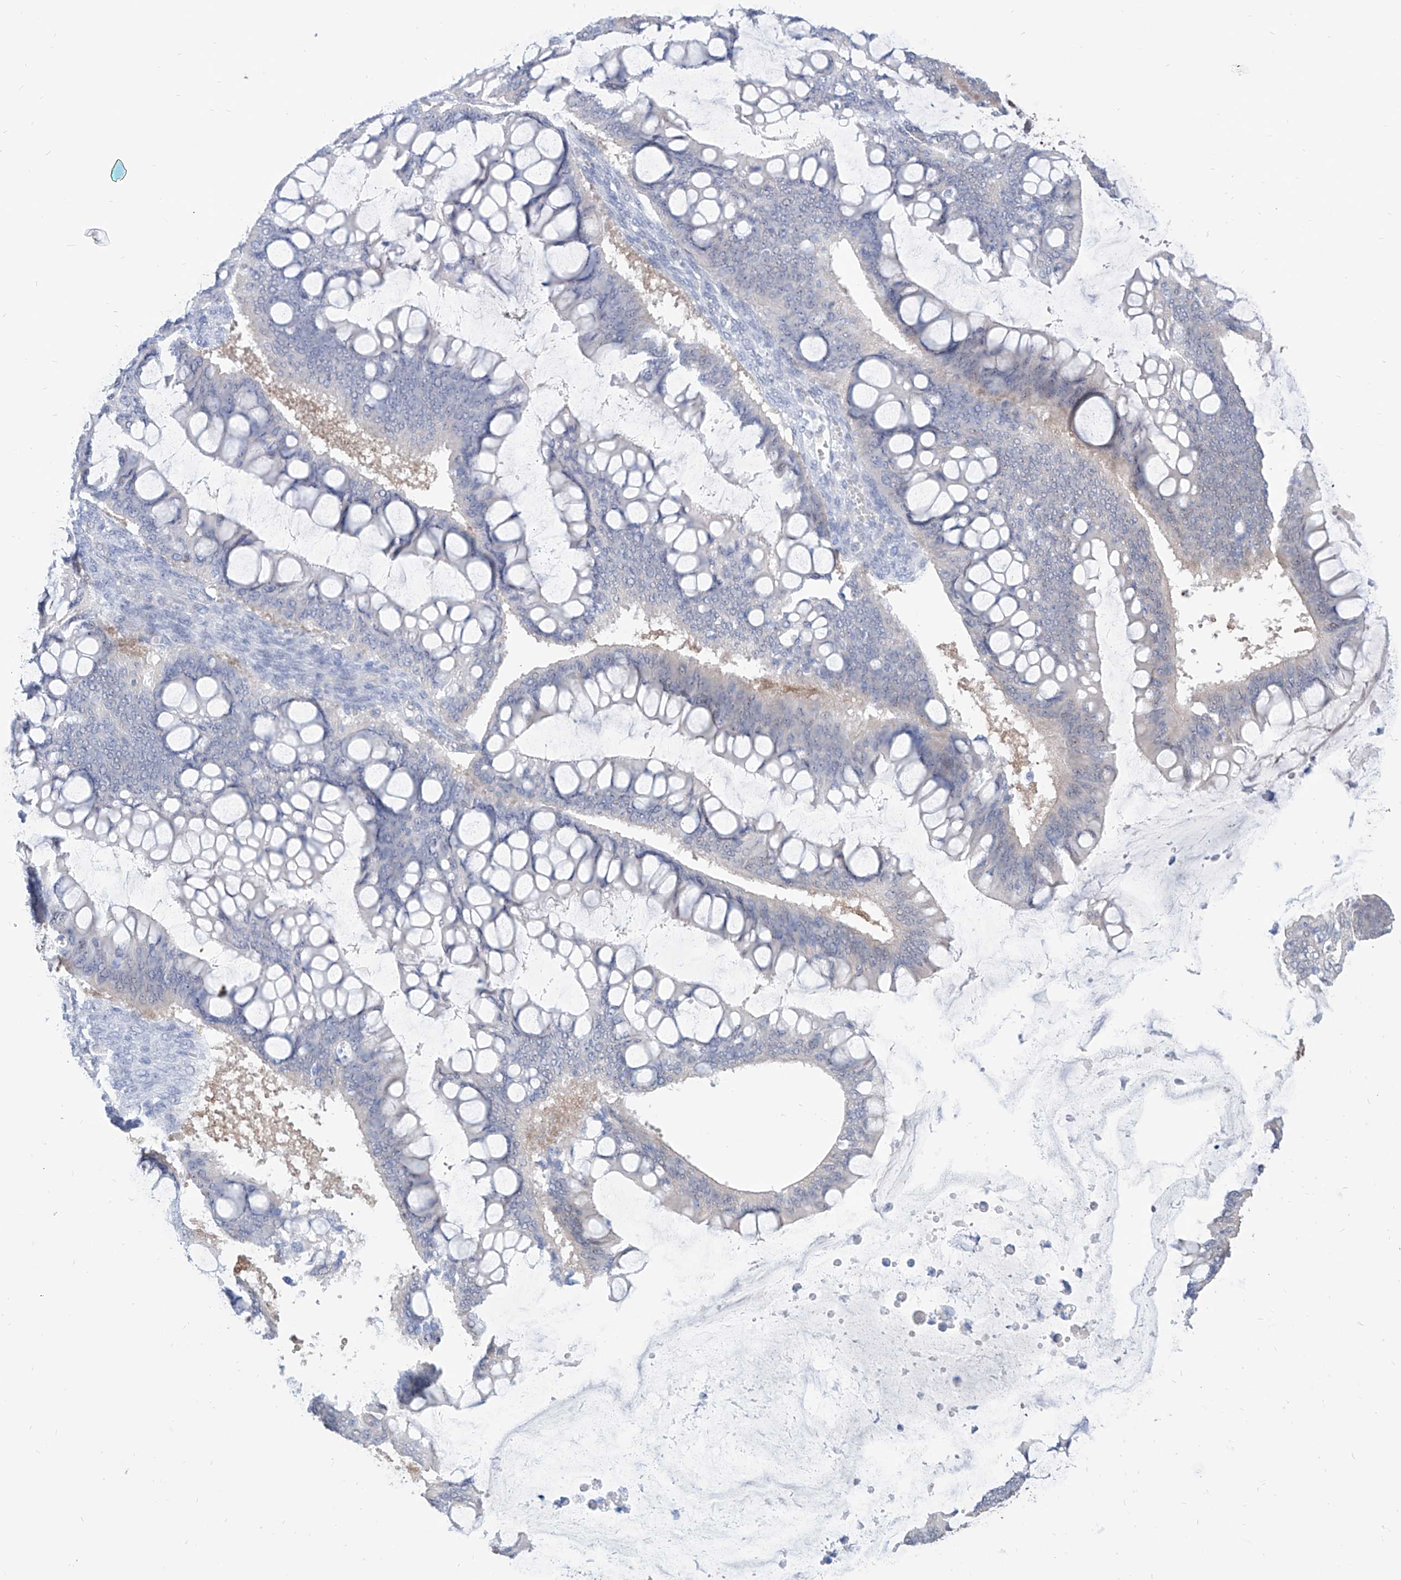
{"staining": {"intensity": "negative", "quantity": "none", "location": "none"}, "tissue": "ovarian cancer", "cell_type": "Tumor cells", "image_type": "cancer", "snomed": [{"axis": "morphology", "description": "Cystadenocarcinoma, mucinous, NOS"}, {"axis": "topography", "description": "Ovary"}], "caption": "DAB (3,3'-diaminobenzidine) immunohistochemical staining of human ovarian mucinous cystadenocarcinoma shows no significant expression in tumor cells. The staining is performed using DAB (3,3'-diaminobenzidine) brown chromogen with nuclei counter-stained in using hematoxylin.", "gene": "PDXK", "patient": {"sex": "female", "age": 73}}